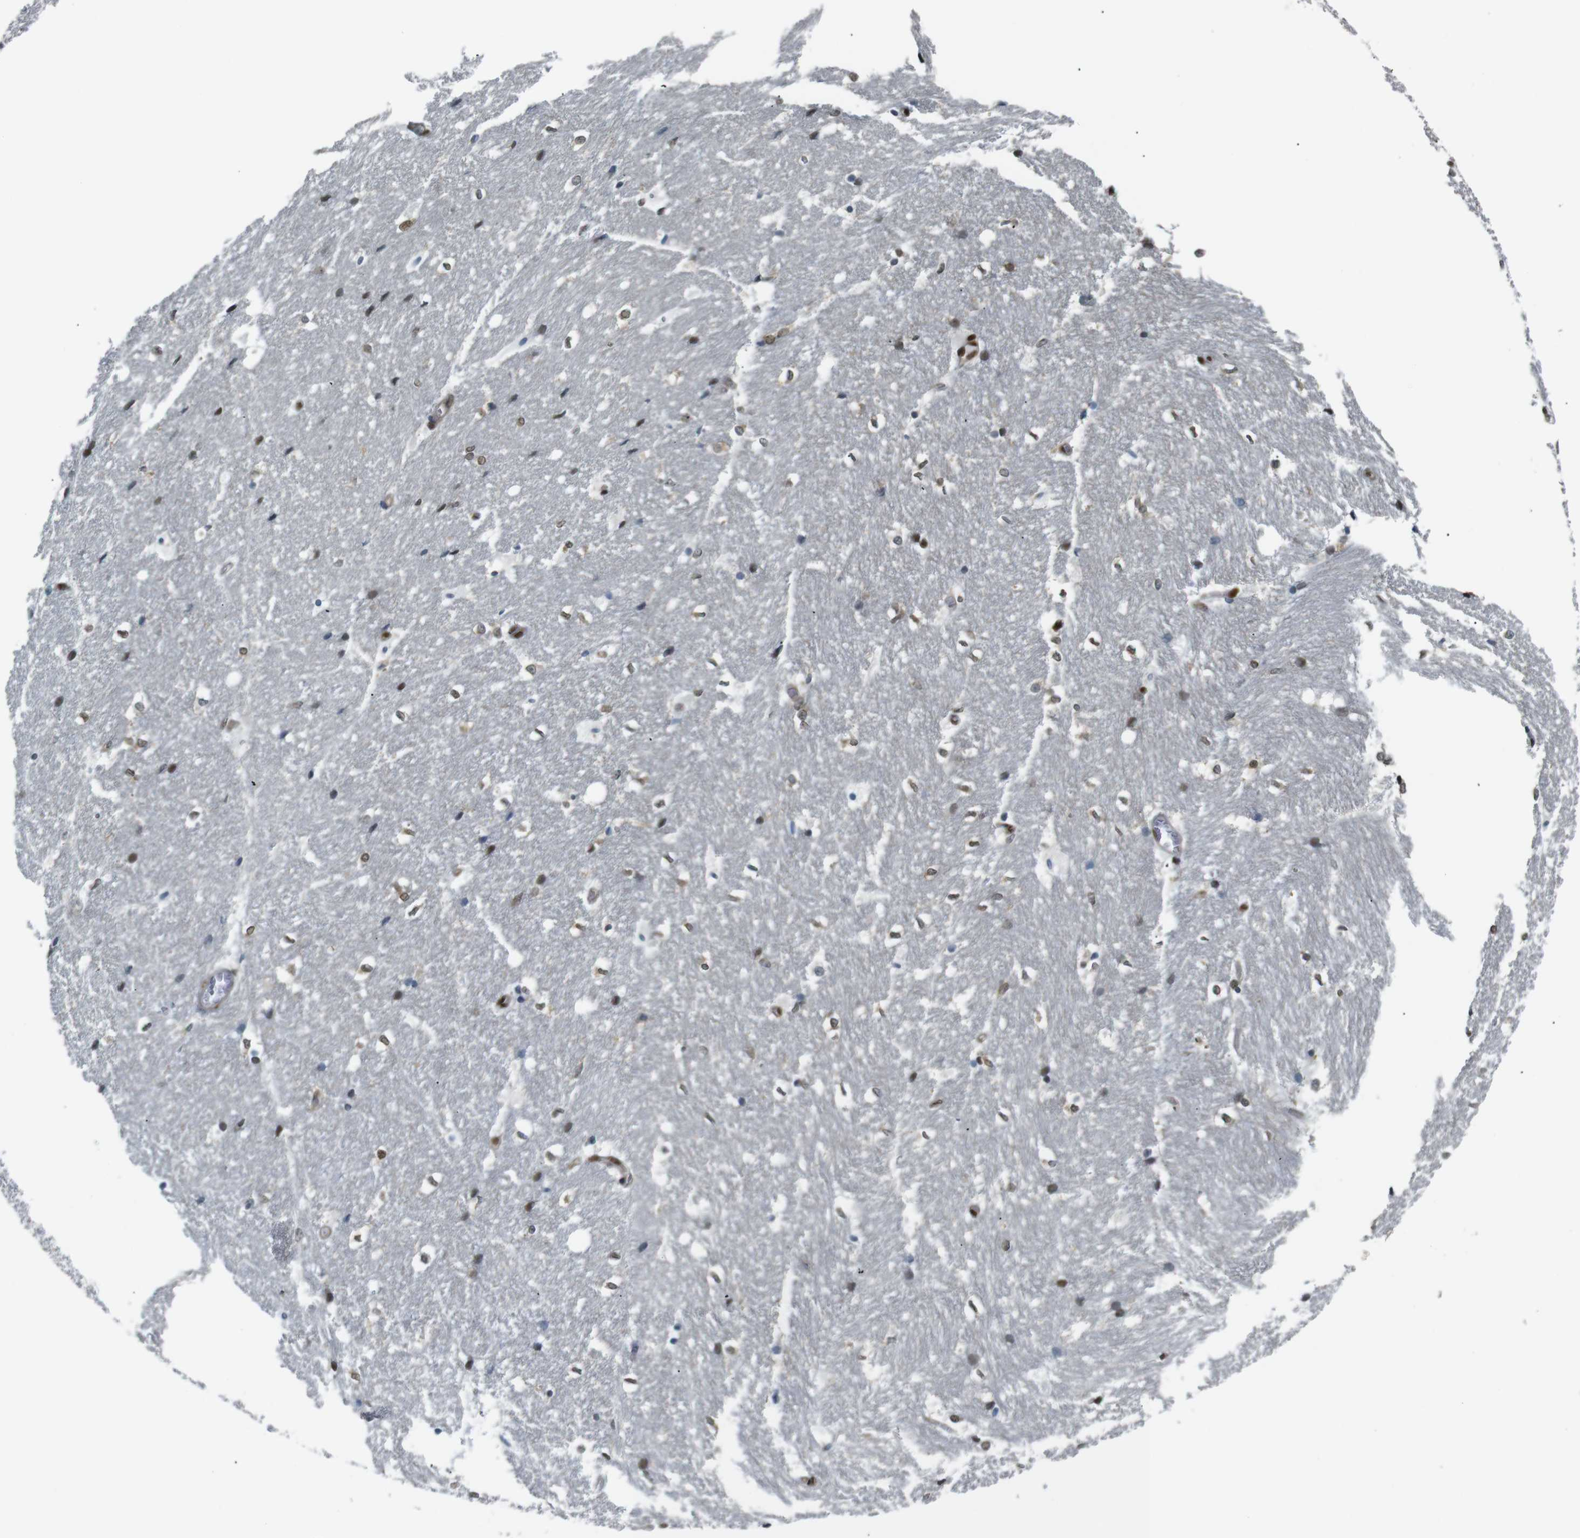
{"staining": {"intensity": "strong", "quantity": "25%-75%", "location": "nuclear"}, "tissue": "hippocampus", "cell_type": "Glial cells", "image_type": "normal", "snomed": [{"axis": "morphology", "description": "Normal tissue, NOS"}, {"axis": "topography", "description": "Hippocampus"}], "caption": "Protein staining by IHC shows strong nuclear expression in about 25%-75% of glial cells in unremarkable hippocampus.", "gene": "NHEJ1", "patient": {"sex": "female", "age": 19}}